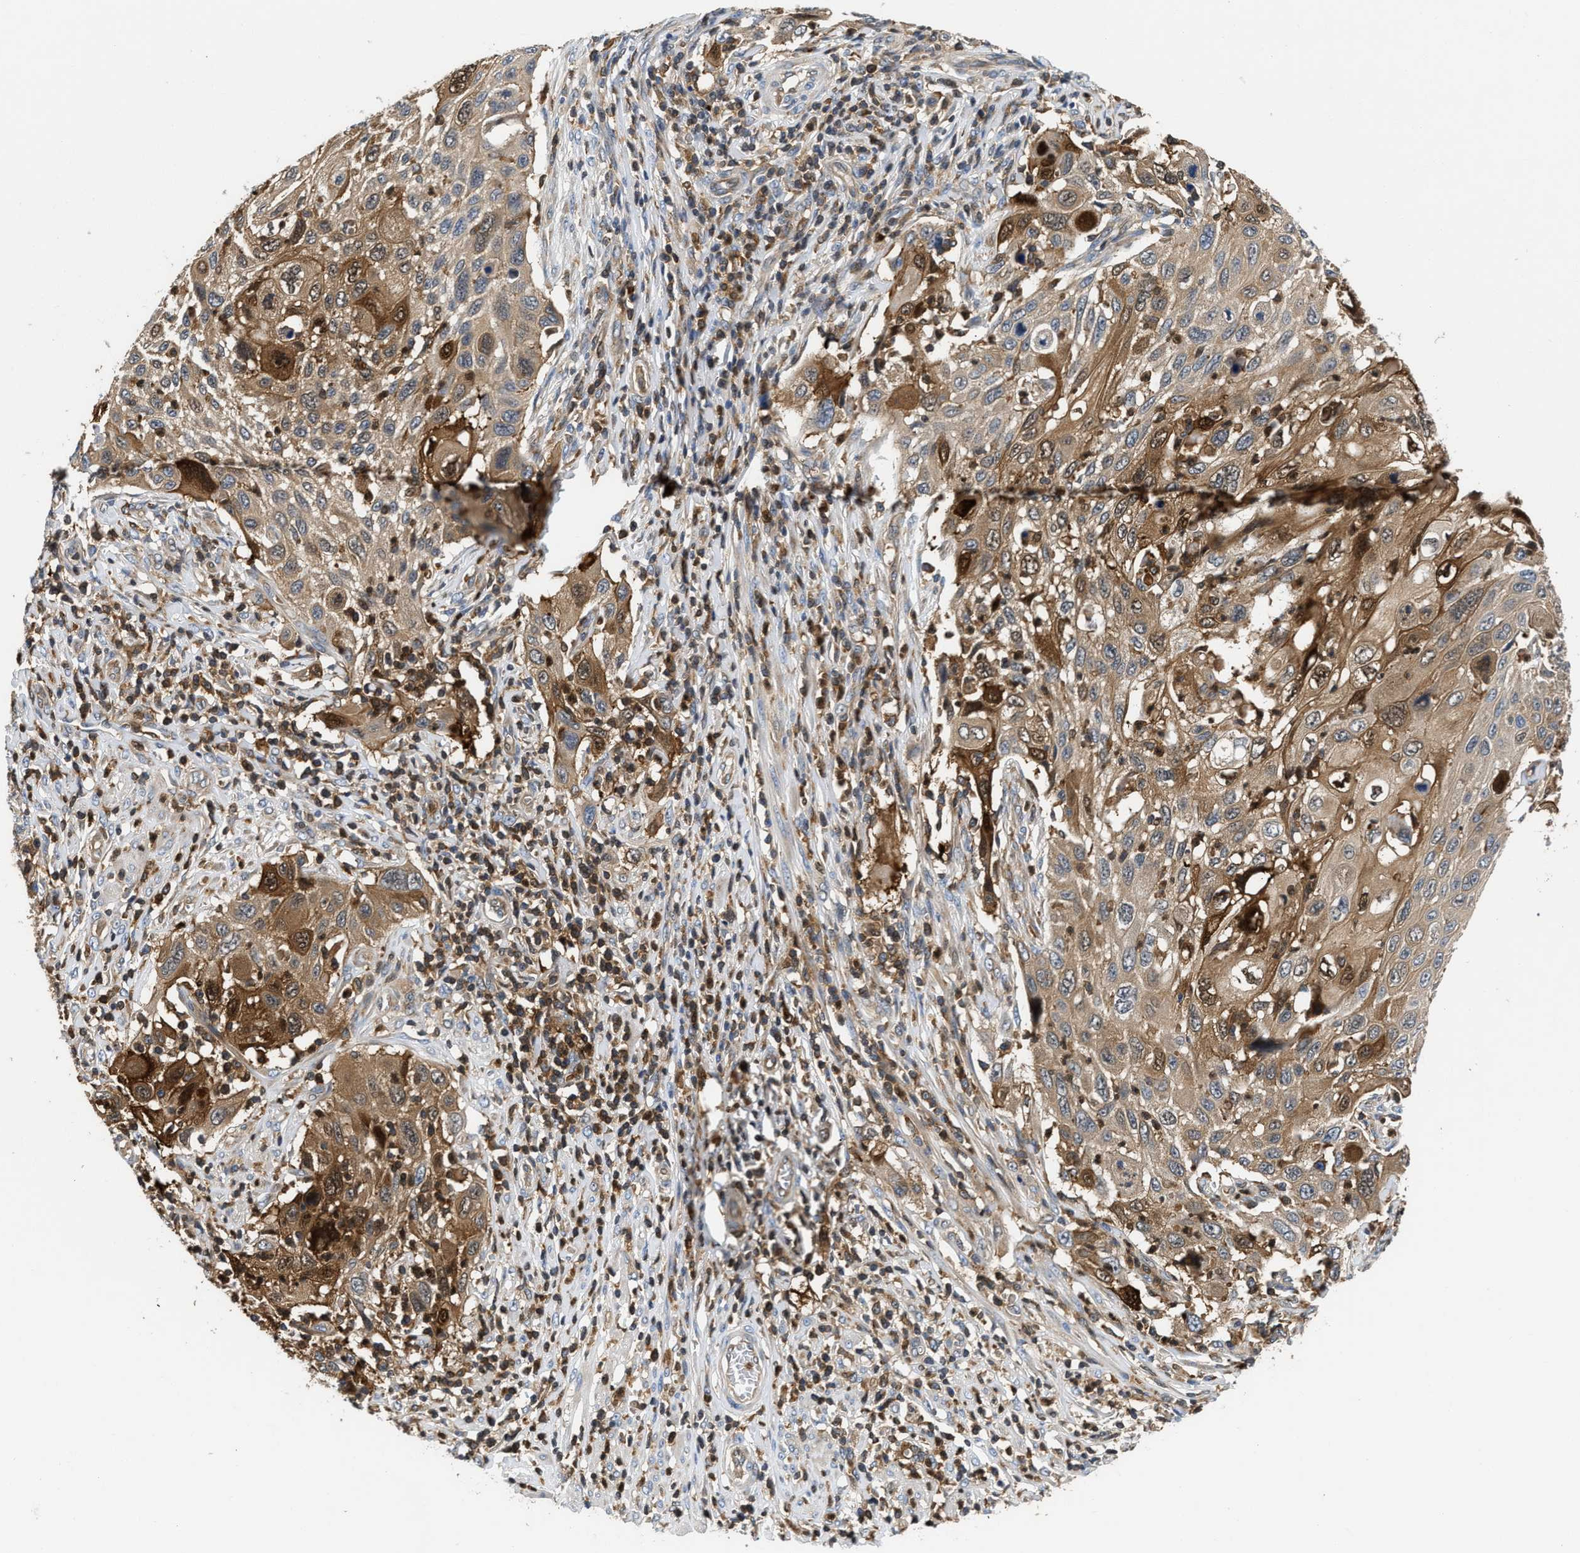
{"staining": {"intensity": "moderate", "quantity": "25%-75%", "location": "cytoplasmic/membranous"}, "tissue": "cervical cancer", "cell_type": "Tumor cells", "image_type": "cancer", "snomed": [{"axis": "morphology", "description": "Squamous cell carcinoma, NOS"}, {"axis": "topography", "description": "Cervix"}], "caption": "The photomicrograph exhibits a brown stain indicating the presence of a protein in the cytoplasmic/membranous of tumor cells in cervical squamous cell carcinoma.", "gene": "OSTF1", "patient": {"sex": "female", "age": 70}}